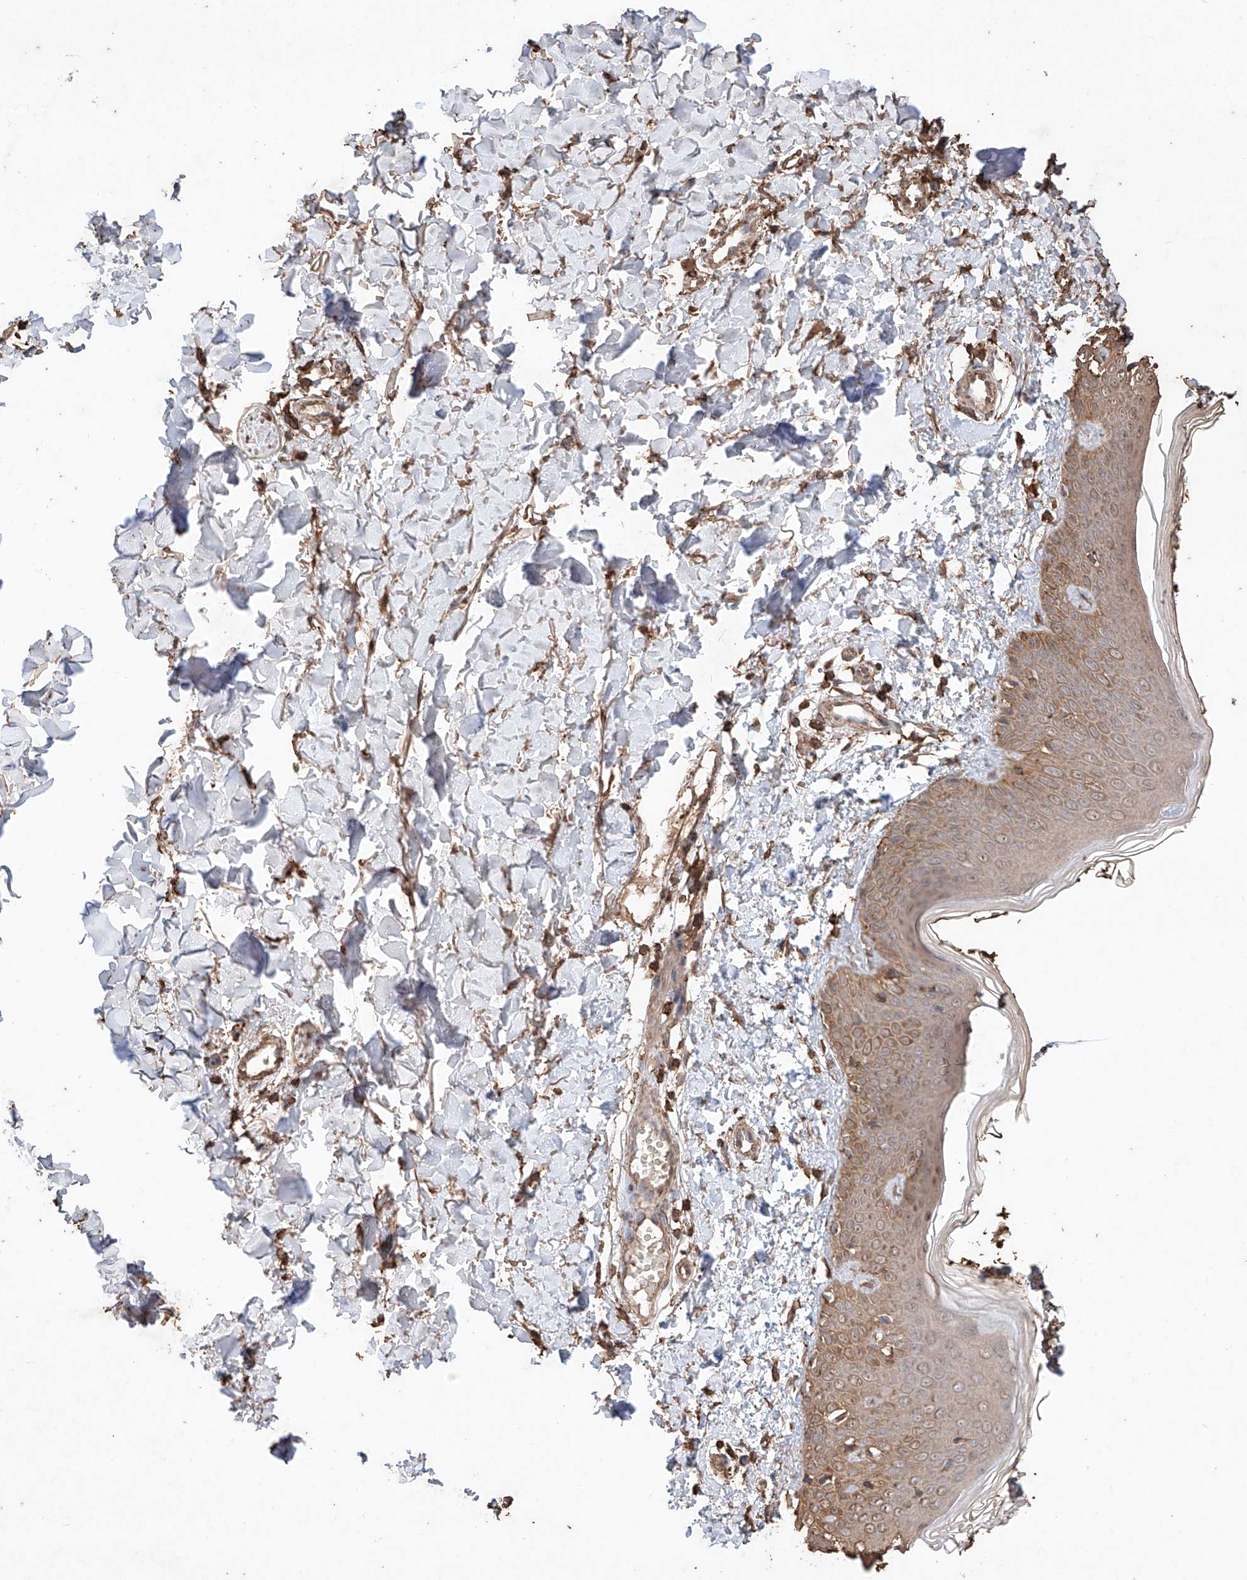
{"staining": {"intensity": "strong", "quantity": ">75%", "location": "cytoplasmic/membranous"}, "tissue": "skin", "cell_type": "Fibroblasts", "image_type": "normal", "snomed": [{"axis": "morphology", "description": "Normal tissue, NOS"}, {"axis": "topography", "description": "Skin"}], "caption": "Immunohistochemical staining of unremarkable skin shows >75% levels of strong cytoplasmic/membranous protein expression in about >75% of fibroblasts.", "gene": "M6PR", "patient": {"sex": "male", "age": 37}}